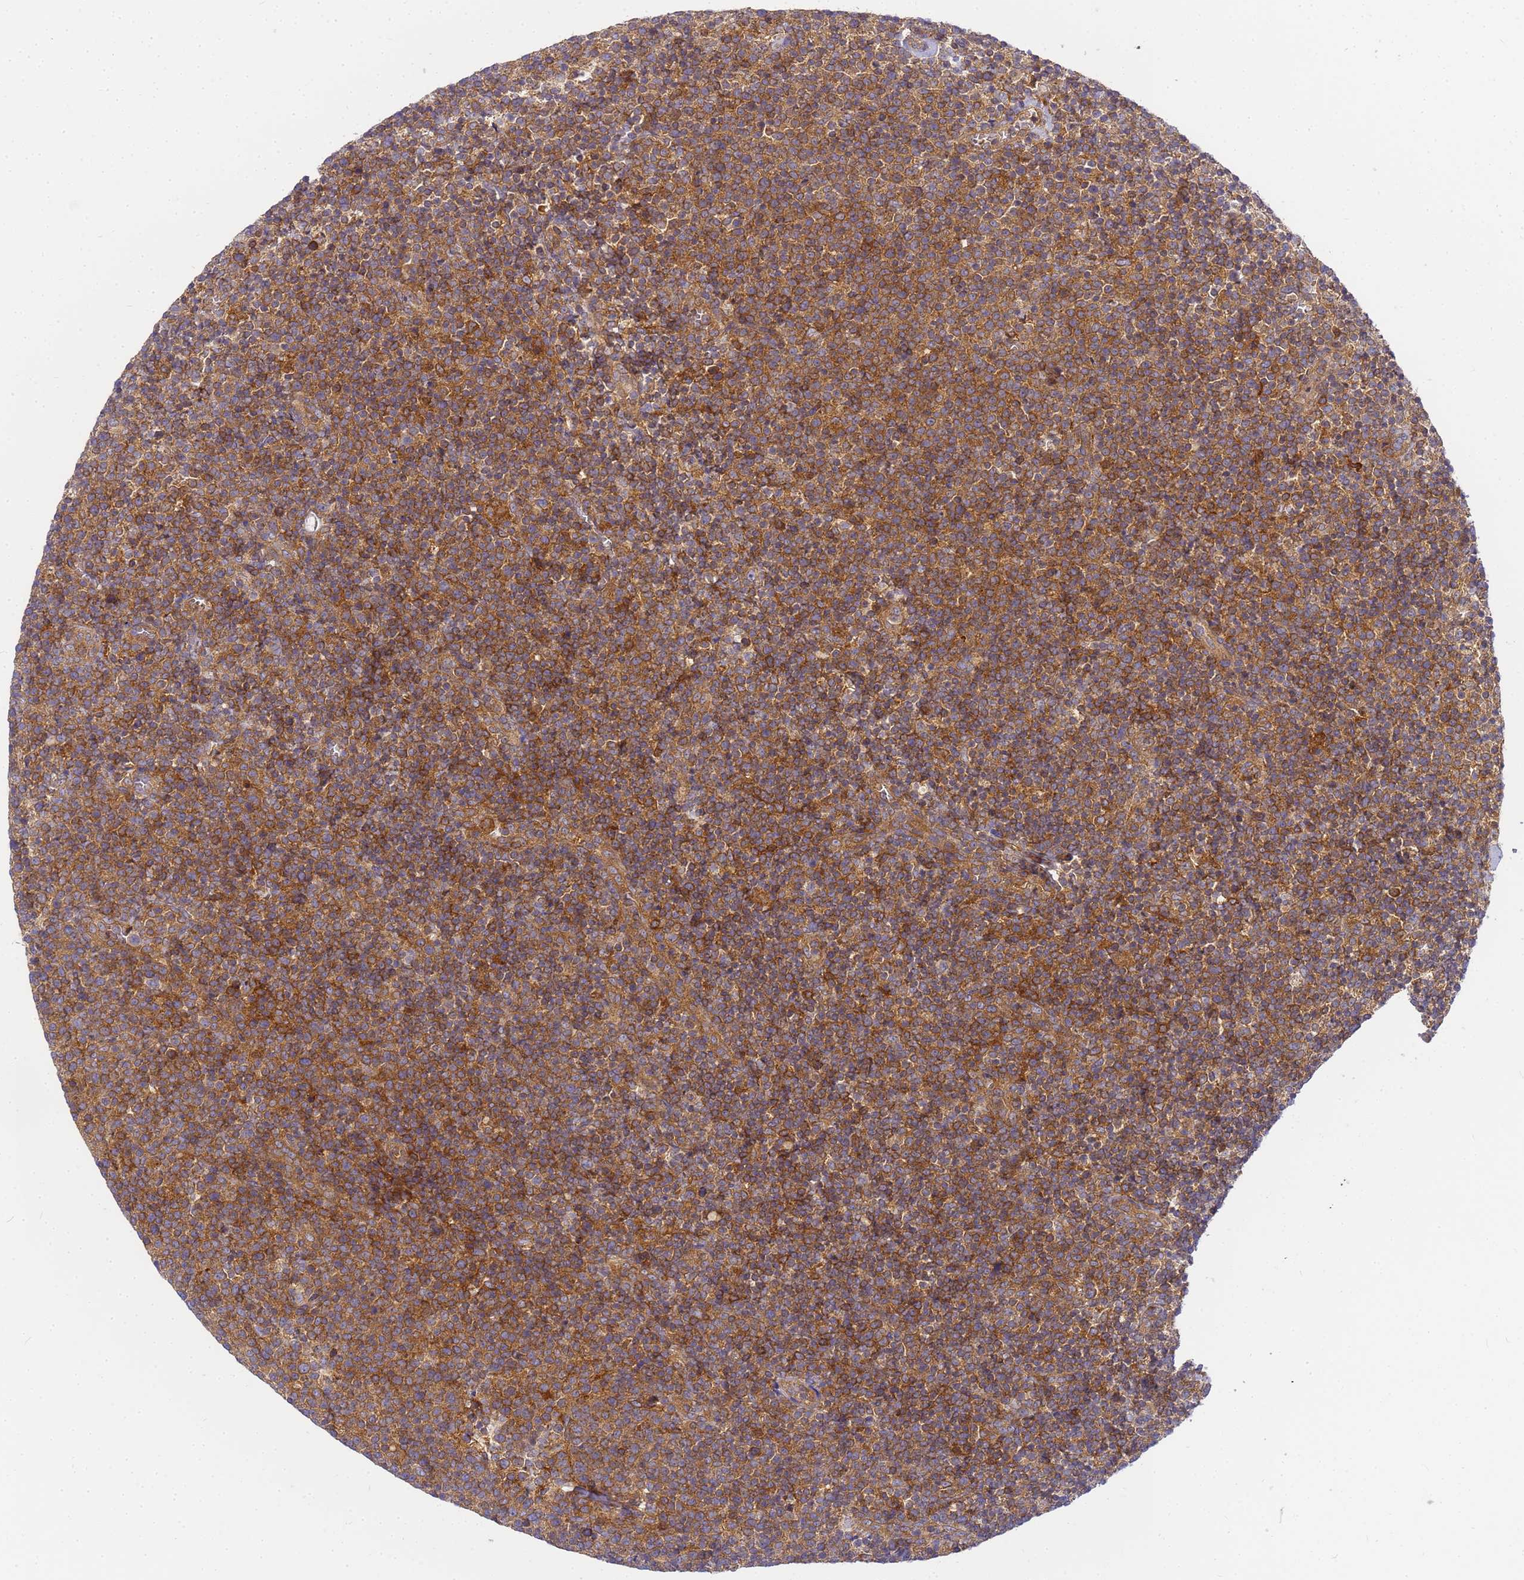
{"staining": {"intensity": "moderate", "quantity": ">75%", "location": "cytoplasmic/membranous"}, "tissue": "lymphoma", "cell_type": "Tumor cells", "image_type": "cancer", "snomed": [{"axis": "morphology", "description": "Malignant lymphoma, non-Hodgkin's type, High grade"}, {"axis": "topography", "description": "Lymph node"}], "caption": "This is an image of immunohistochemistry (IHC) staining of malignant lymphoma, non-Hodgkin's type (high-grade), which shows moderate positivity in the cytoplasmic/membranous of tumor cells.", "gene": "CHM", "patient": {"sex": "male", "age": 61}}